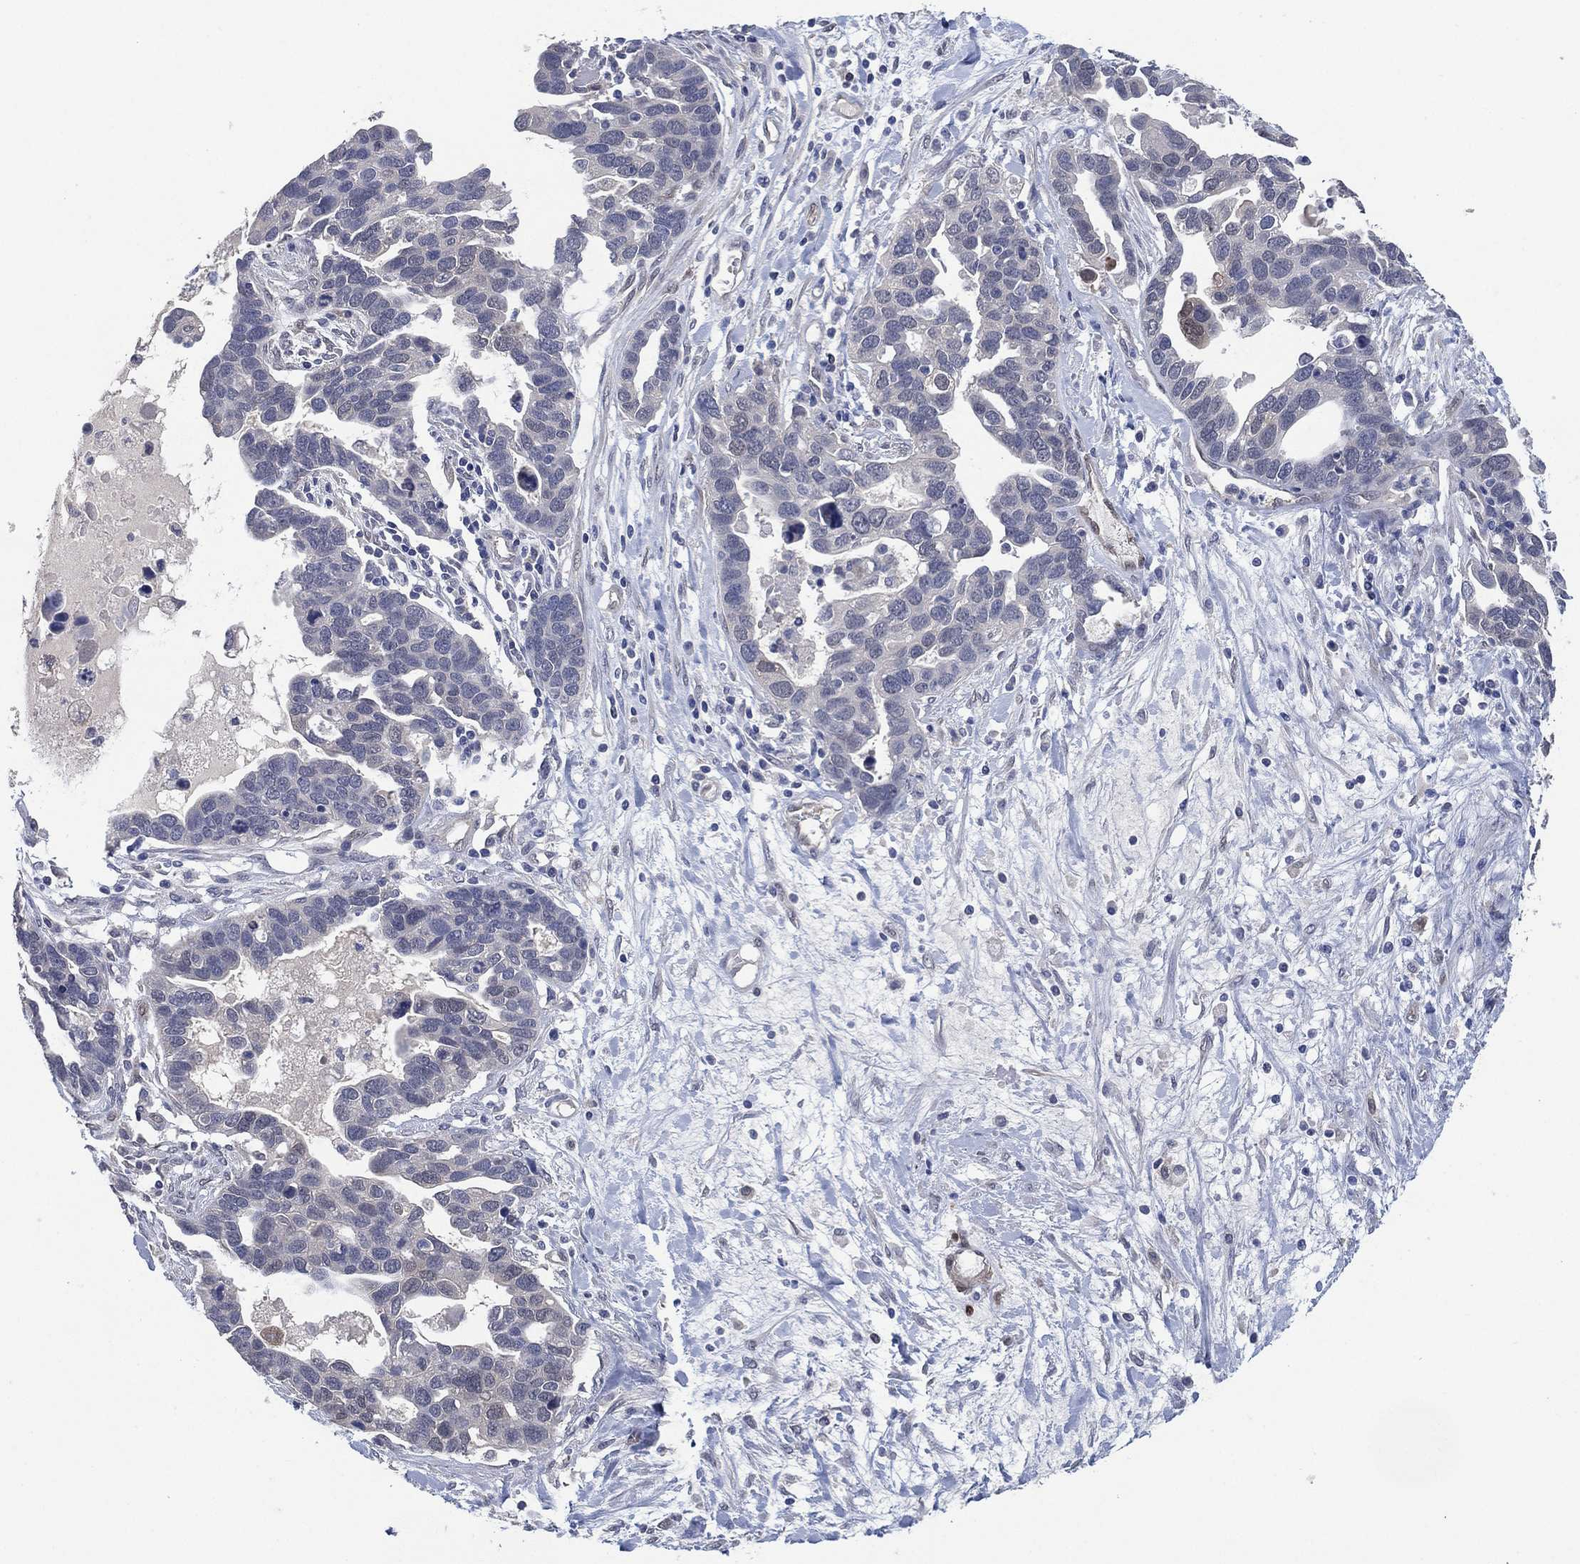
{"staining": {"intensity": "negative", "quantity": "none", "location": "none"}, "tissue": "ovarian cancer", "cell_type": "Tumor cells", "image_type": "cancer", "snomed": [{"axis": "morphology", "description": "Cystadenocarcinoma, serous, NOS"}, {"axis": "topography", "description": "Ovary"}], "caption": "Immunohistochemistry micrograph of neoplastic tissue: human ovarian cancer (serous cystadenocarcinoma) stained with DAB demonstrates no significant protein positivity in tumor cells. (DAB IHC visualized using brightfield microscopy, high magnification).", "gene": "AK1", "patient": {"sex": "female", "age": 54}}